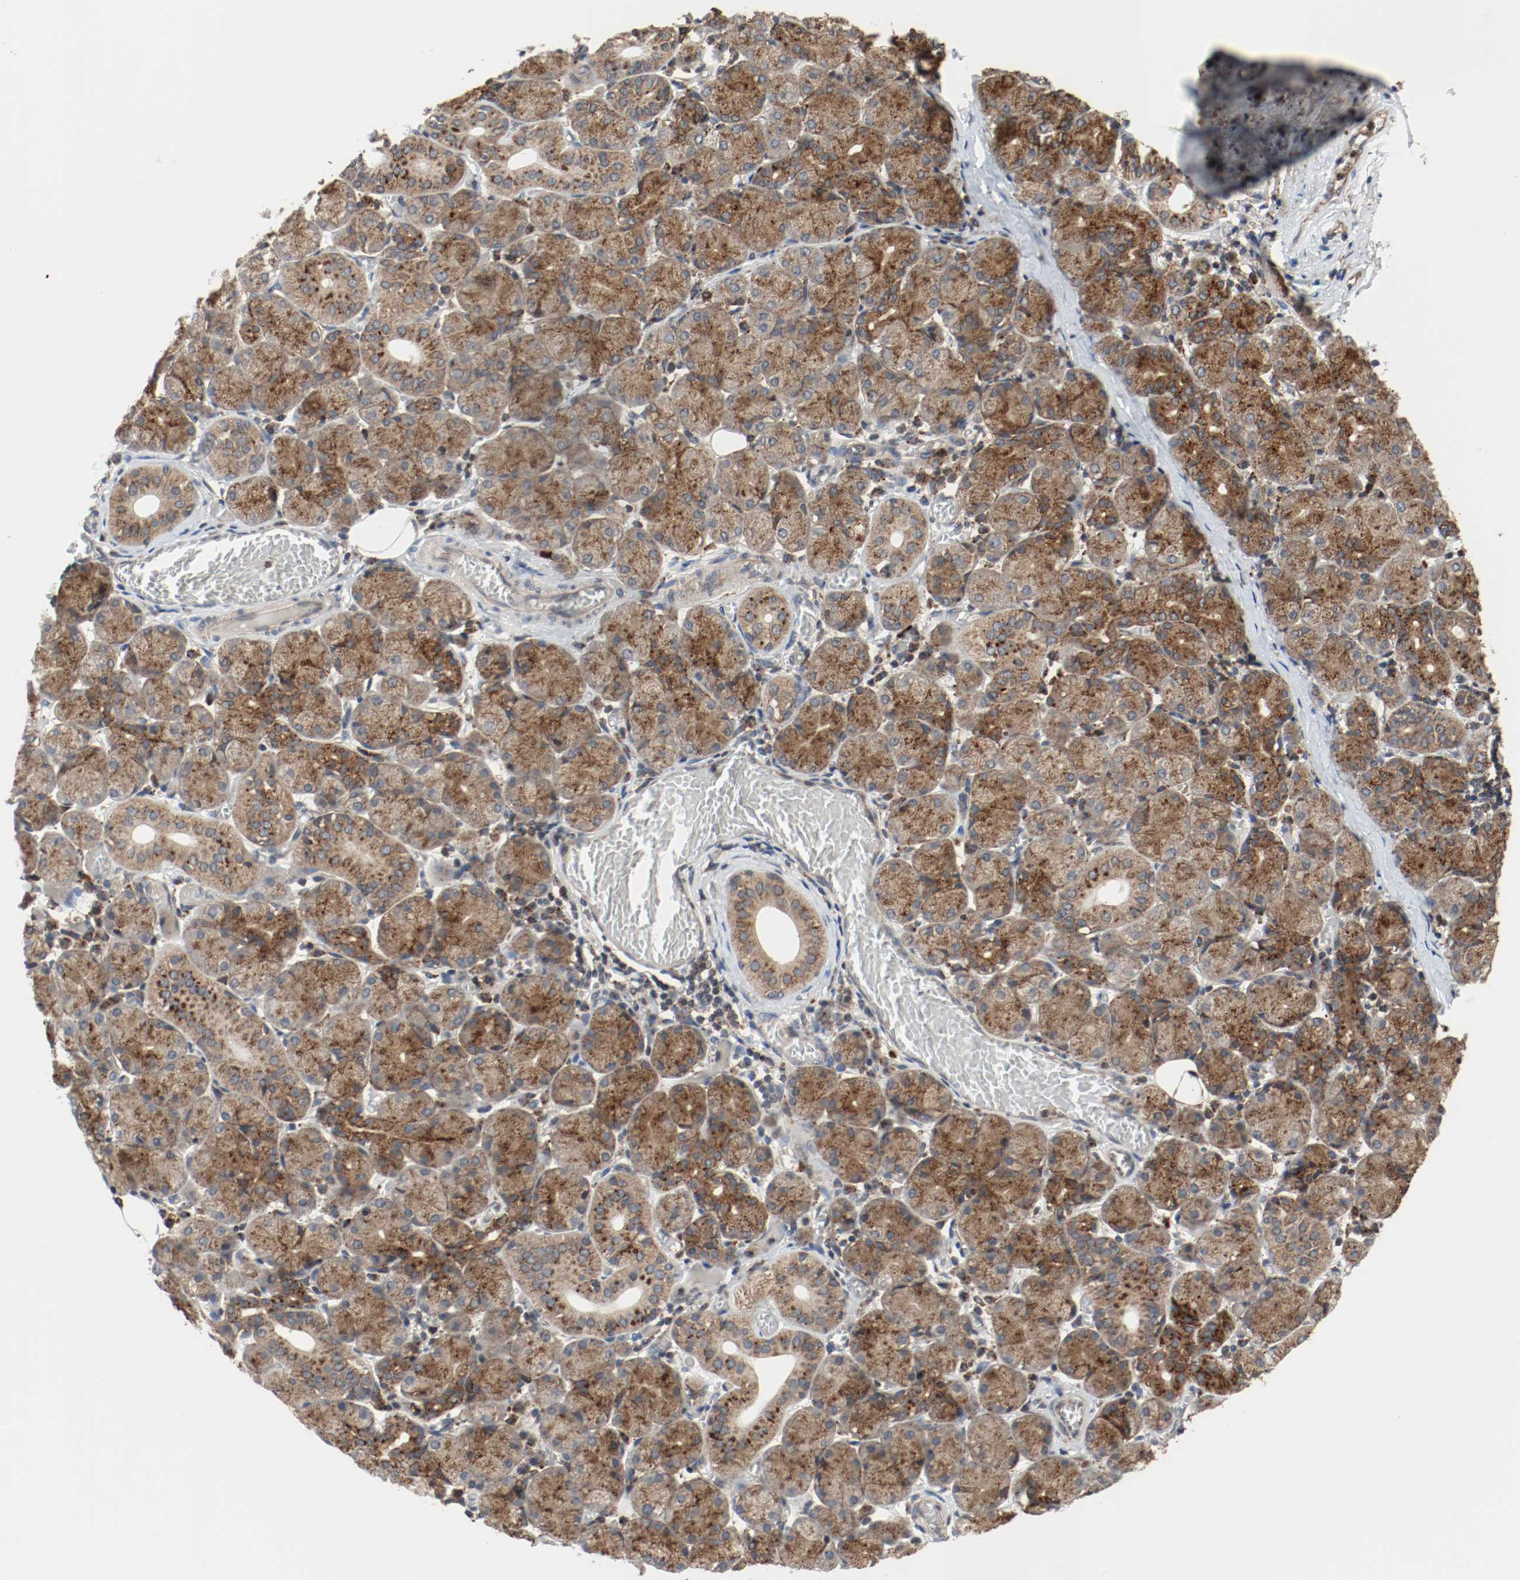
{"staining": {"intensity": "moderate", "quantity": ">75%", "location": "cytoplasmic/membranous"}, "tissue": "salivary gland", "cell_type": "Glandular cells", "image_type": "normal", "snomed": [{"axis": "morphology", "description": "Normal tissue, NOS"}, {"axis": "topography", "description": "Salivary gland"}], "caption": "Normal salivary gland exhibits moderate cytoplasmic/membranous expression in about >75% of glandular cells, visualized by immunohistochemistry. The staining was performed using DAB (3,3'-diaminobenzidine) to visualize the protein expression in brown, while the nuclei were stained in blue with hematoxylin (Magnification: 20x).", "gene": "LAMP2", "patient": {"sex": "female", "age": 24}}